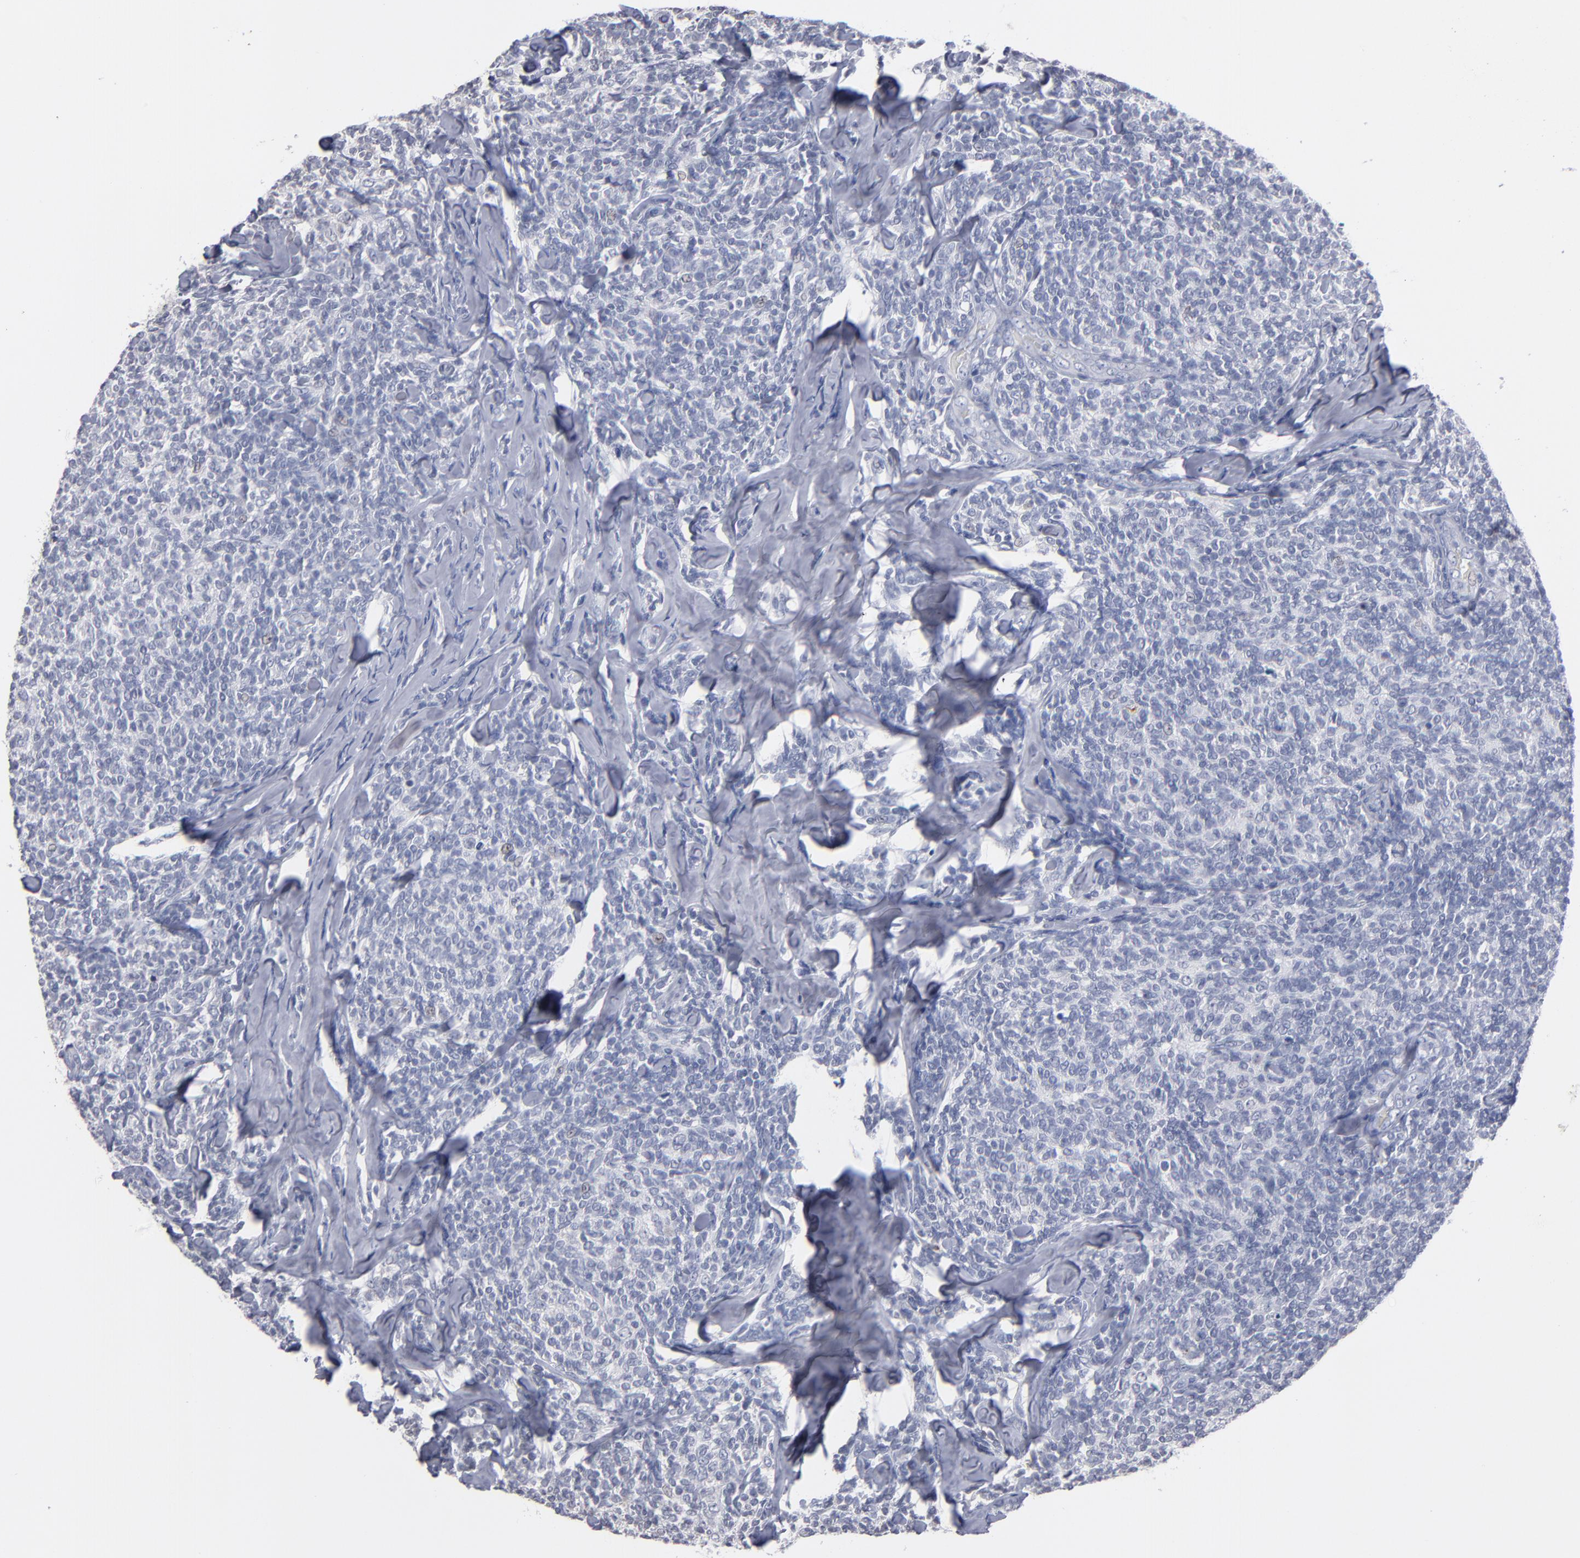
{"staining": {"intensity": "negative", "quantity": "none", "location": "none"}, "tissue": "lymphoma", "cell_type": "Tumor cells", "image_type": "cancer", "snomed": [{"axis": "morphology", "description": "Malignant lymphoma, non-Hodgkin's type, Low grade"}, {"axis": "topography", "description": "Lymph node"}], "caption": "The immunohistochemistry micrograph has no significant expression in tumor cells of low-grade malignant lymphoma, non-Hodgkin's type tissue. (DAB (3,3'-diaminobenzidine) immunohistochemistry with hematoxylin counter stain).", "gene": "RPH3A", "patient": {"sex": "female", "age": 56}}